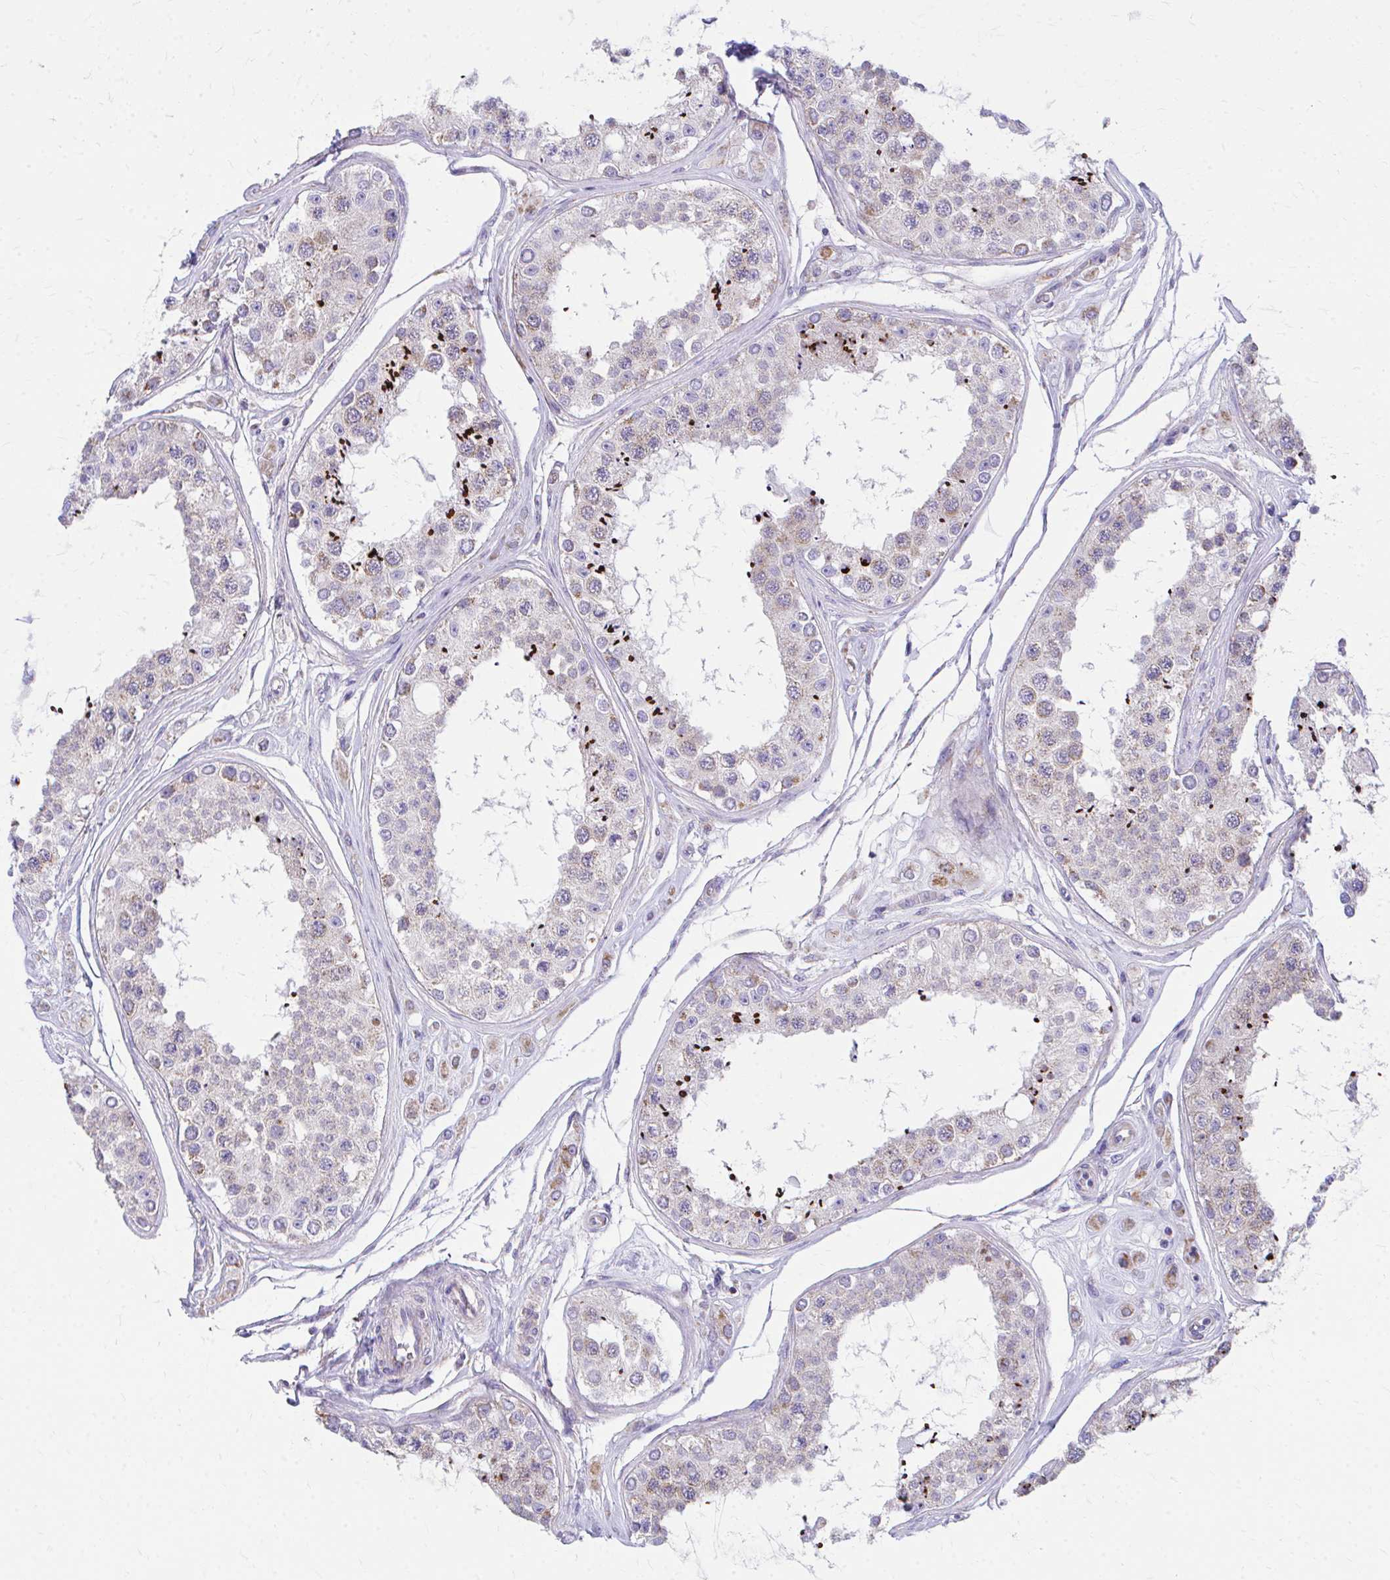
{"staining": {"intensity": "strong", "quantity": "25%-75%", "location": "cytoplasmic/membranous"}, "tissue": "testis", "cell_type": "Cells in seminiferous ducts", "image_type": "normal", "snomed": [{"axis": "morphology", "description": "Normal tissue, NOS"}, {"axis": "topography", "description": "Testis"}], "caption": "Approximately 25%-75% of cells in seminiferous ducts in normal human testis show strong cytoplasmic/membranous protein expression as visualized by brown immunohistochemical staining.", "gene": "MRPL19", "patient": {"sex": "male", "age": 25}}